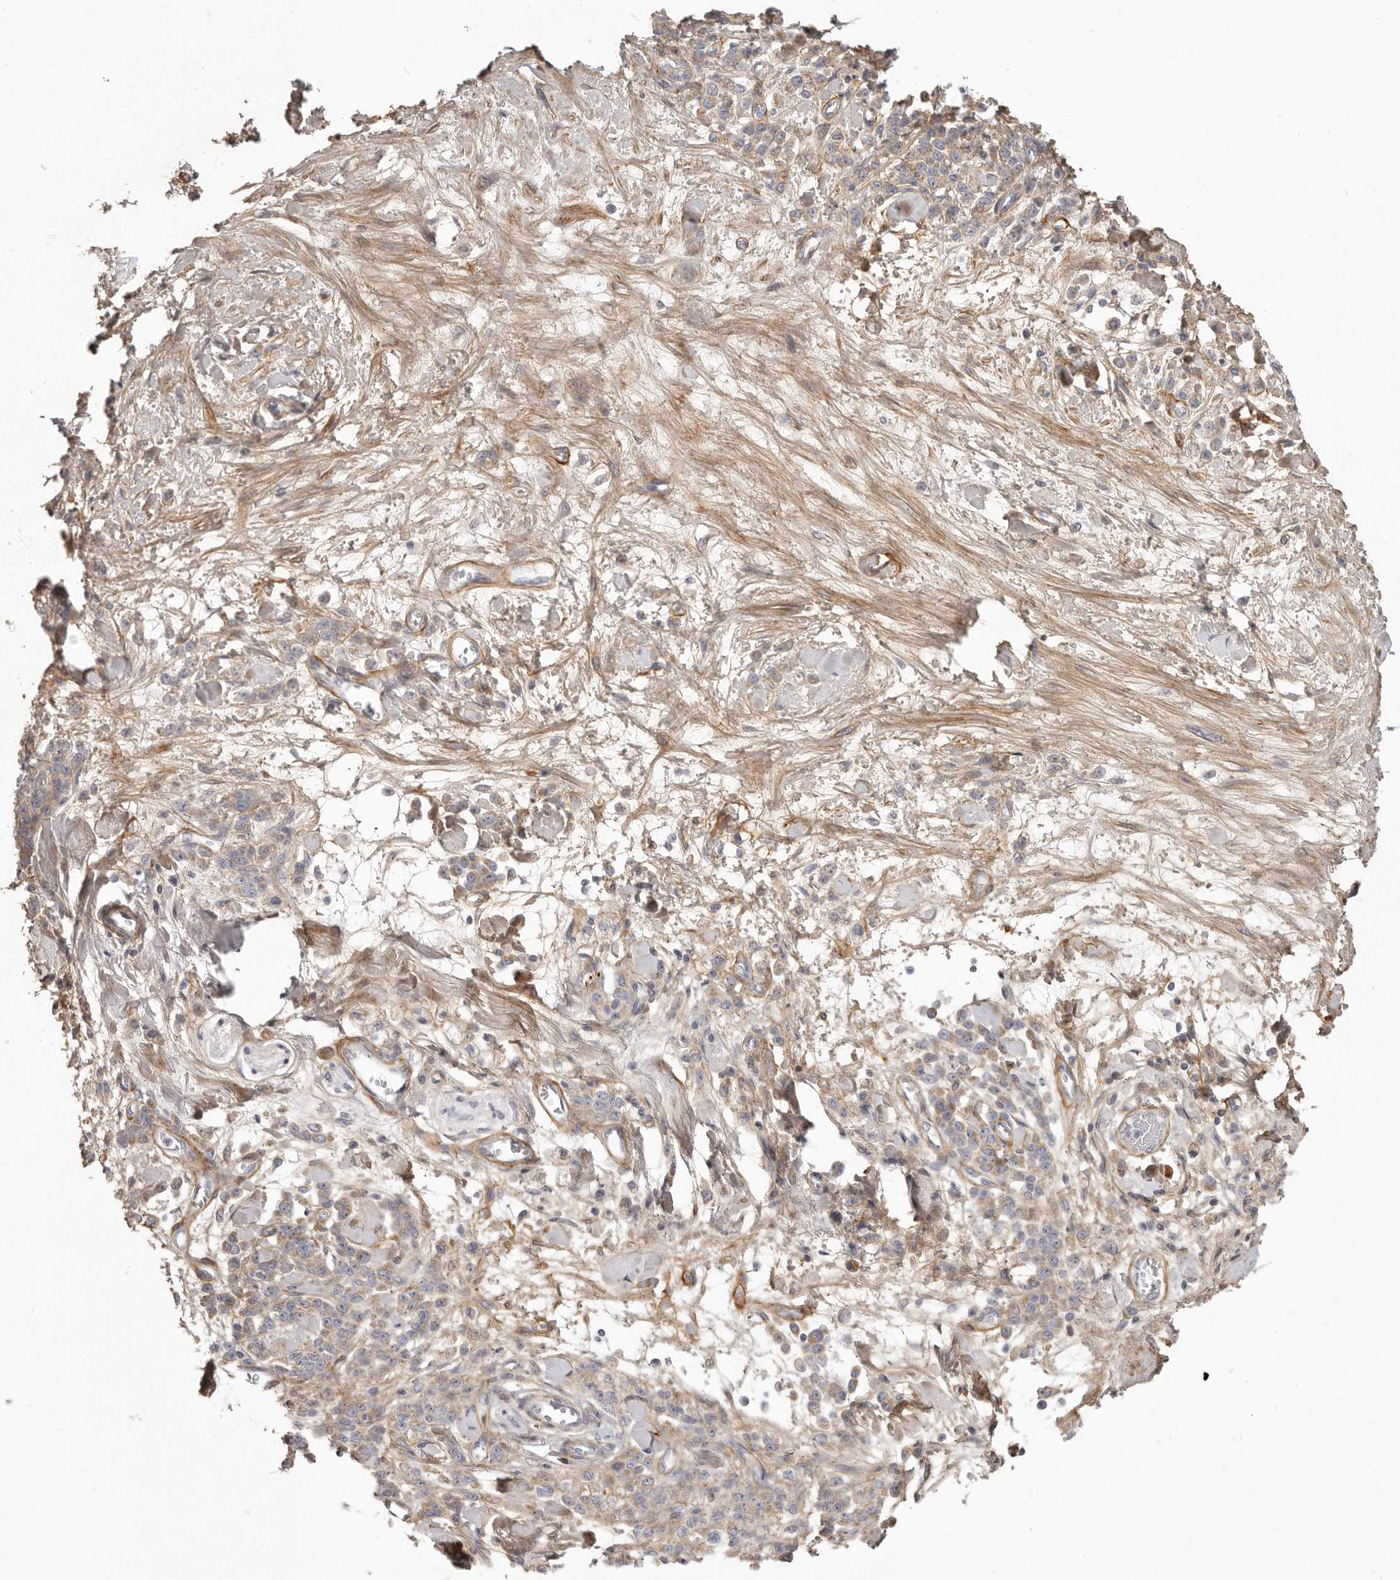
{"staining": {"intensity": "weak", "quantity": "25%-75%", "location": "cytoplasmic/membranous"}, "tissue": "stomach cancer", "cell_type": "Tumor cells", "image_type": "cancer", "snomed": [{"axis": "morphology", "description": "Normal tissue, NOS"}, {"axis": "morphology", "description": "Adenocarcinoma, NOS"}, {"axis": "topography", "description": "Stomach"}], "caption": "Immunohistochemistry (IHC) micrograph of adenocarcinoma (stomach) stained for a protein (brown), which reveals low levels of weak cytoplasmic/membranous staining in approximately 25%-75% of tumor cells.", "gene": "MRPS10", "patient": {"sex": "male", "age": 82}}